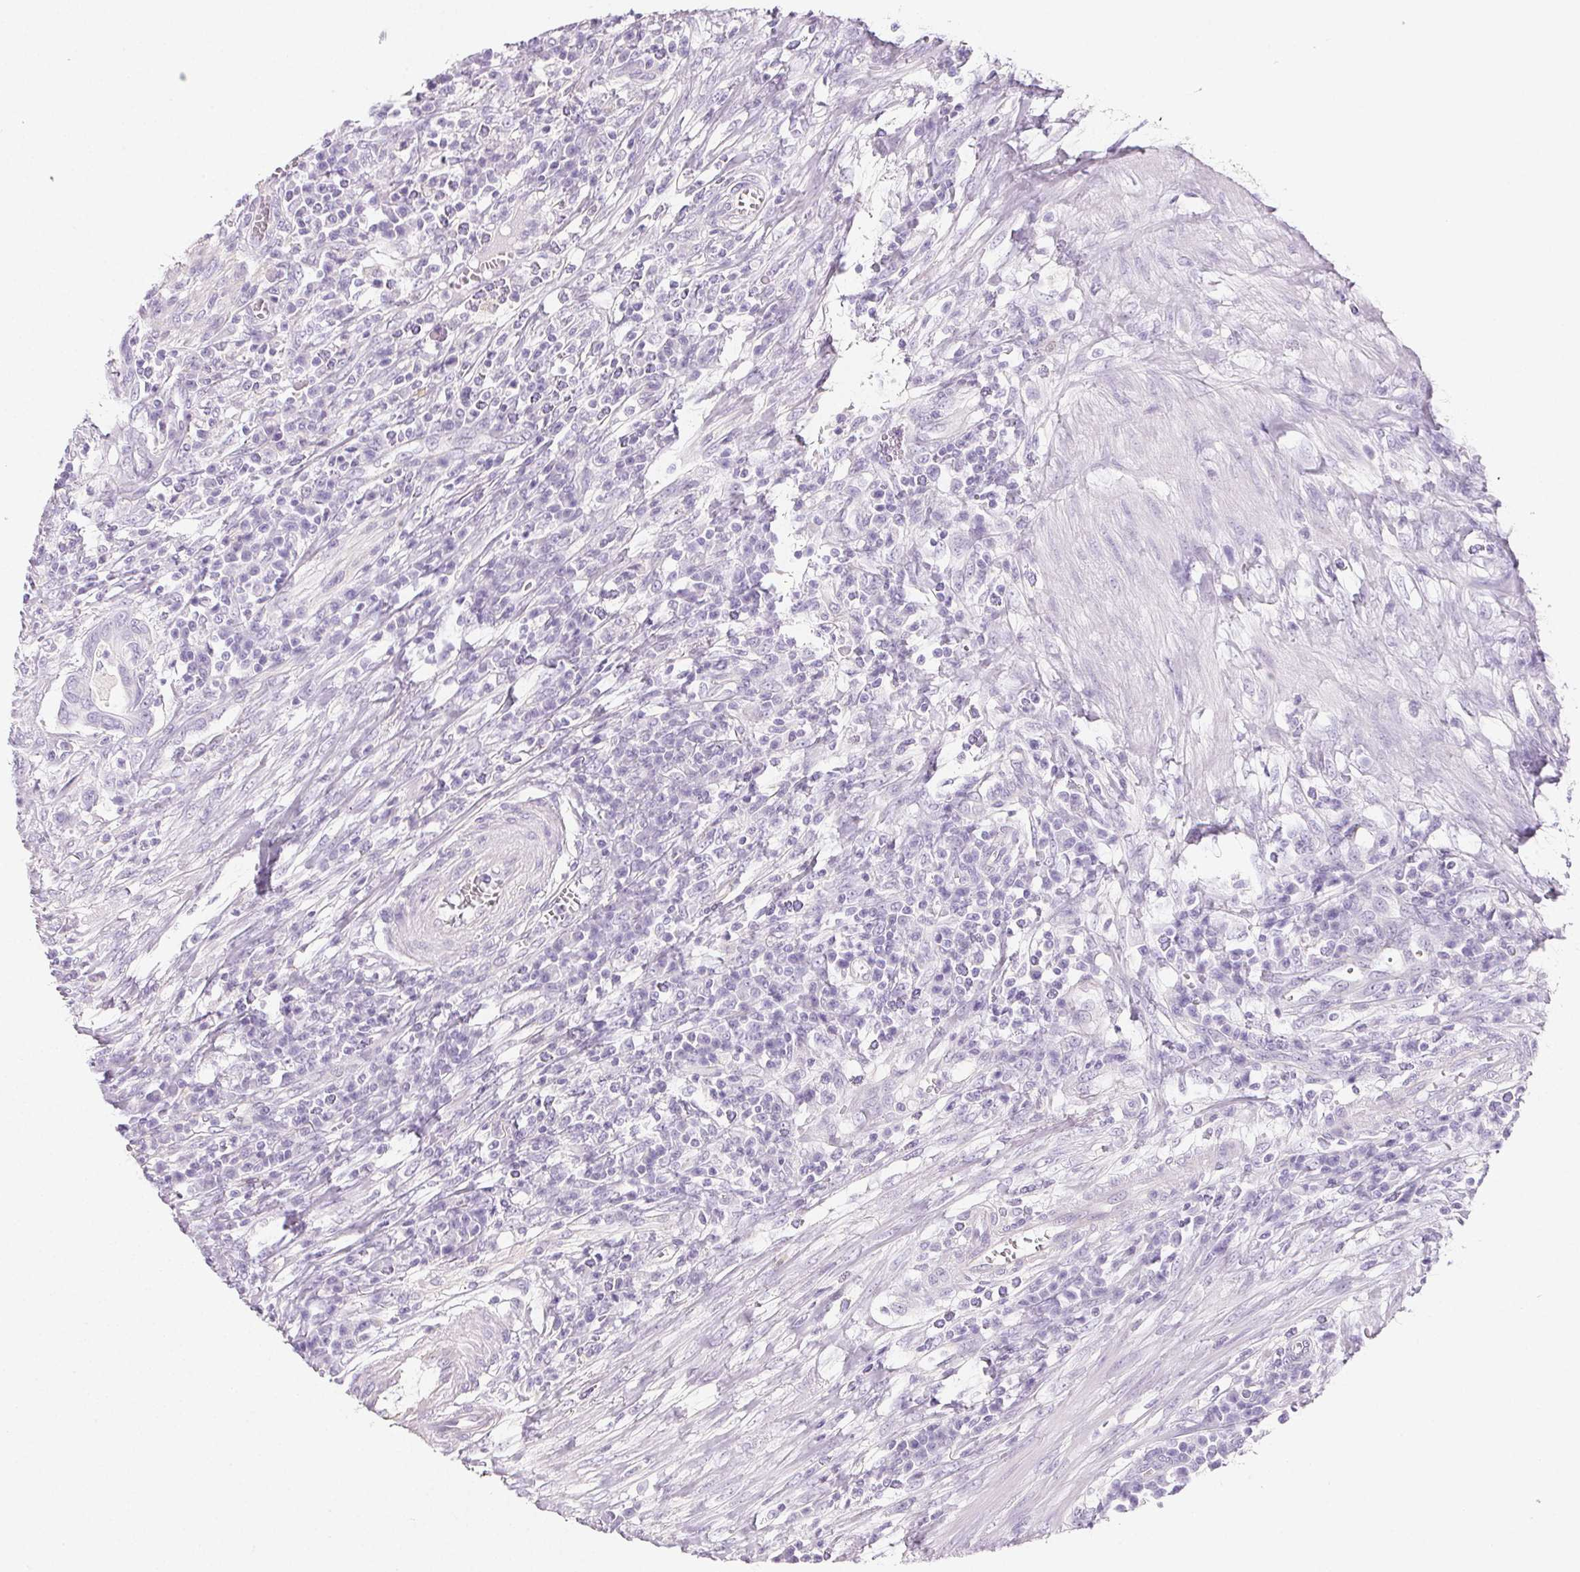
{"staining": {"intensity": "negative", "quantity": "none", "location": "none"}, "tissue": "colorectal cancer", "cell_type": "Tumor cells", "image_type": "cancer", "snomed": [{"axis": "morphology", "description": "Adenocarcinoma, NOS"}, {"axis": "topography", "description": "Colon"}], "caption": "Immunohistochemical staining of human colorectal cancer (adenocarcinoma) reveals no significant expression in tumor cells.", "gene": "PRSS3", "patient": {"sex": "male", "age": 65}}